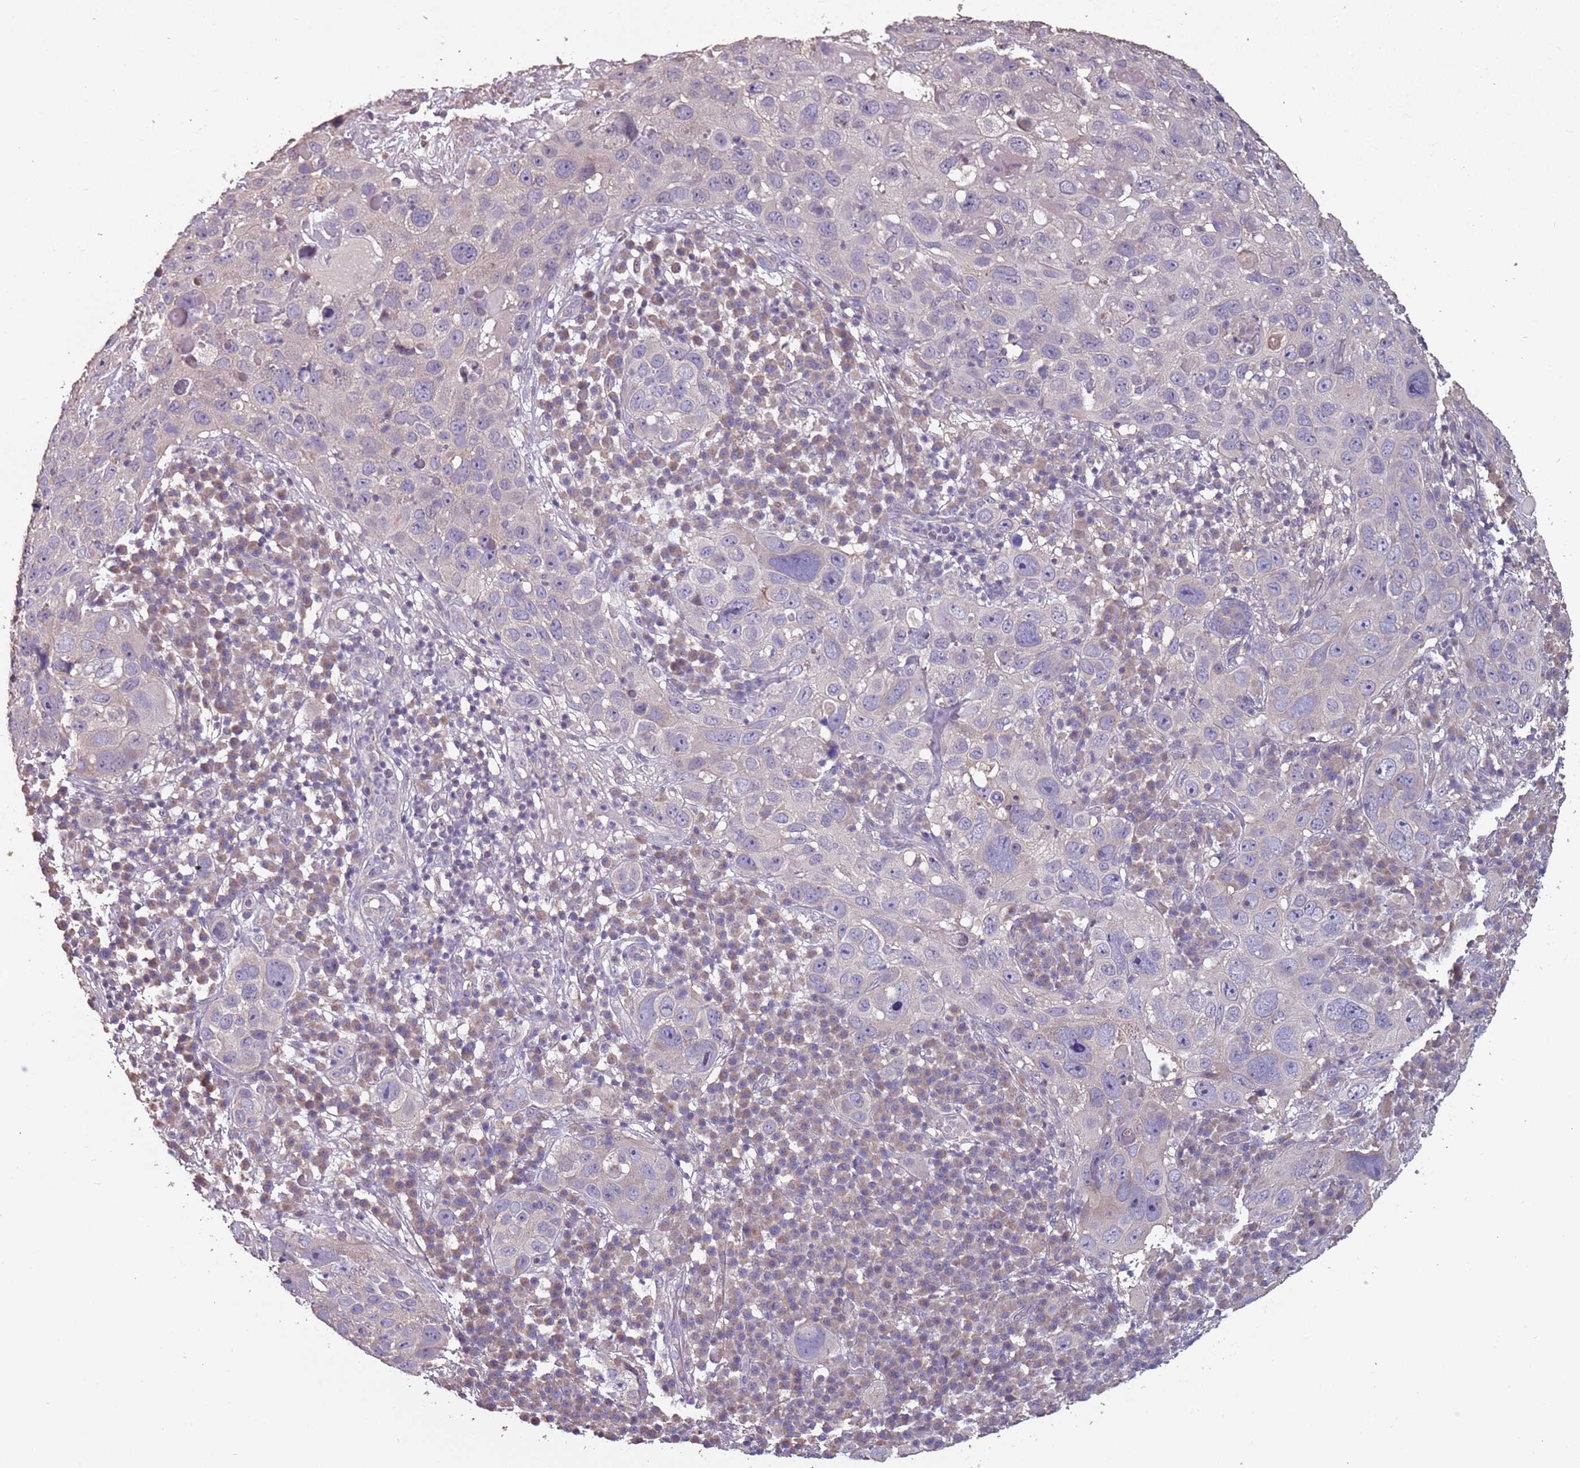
{"staining": {"intensity": "negative", "quantity": "none", "location": "none"}, "tissue": "skin cancer", "cell_type": "Tumor cells", "image_type": "cancer", "snomed": [{"axis": "morphology", "description": "Squamous cell carcinoma in situ, NOS"}, {"axis": "morphology", "description": "Squamous cell carcinoma, NOS"}, {"axis": "topography", "description": "Skin"}], "caption": "Skin squamous cell carcinoma in situ was stained to show a protein in brown. There is no significant staining in tumor cells. Nuclei are stained in blue.", "gene": "MBD3L1", "patient": {"sex": "male", "age": 93}}